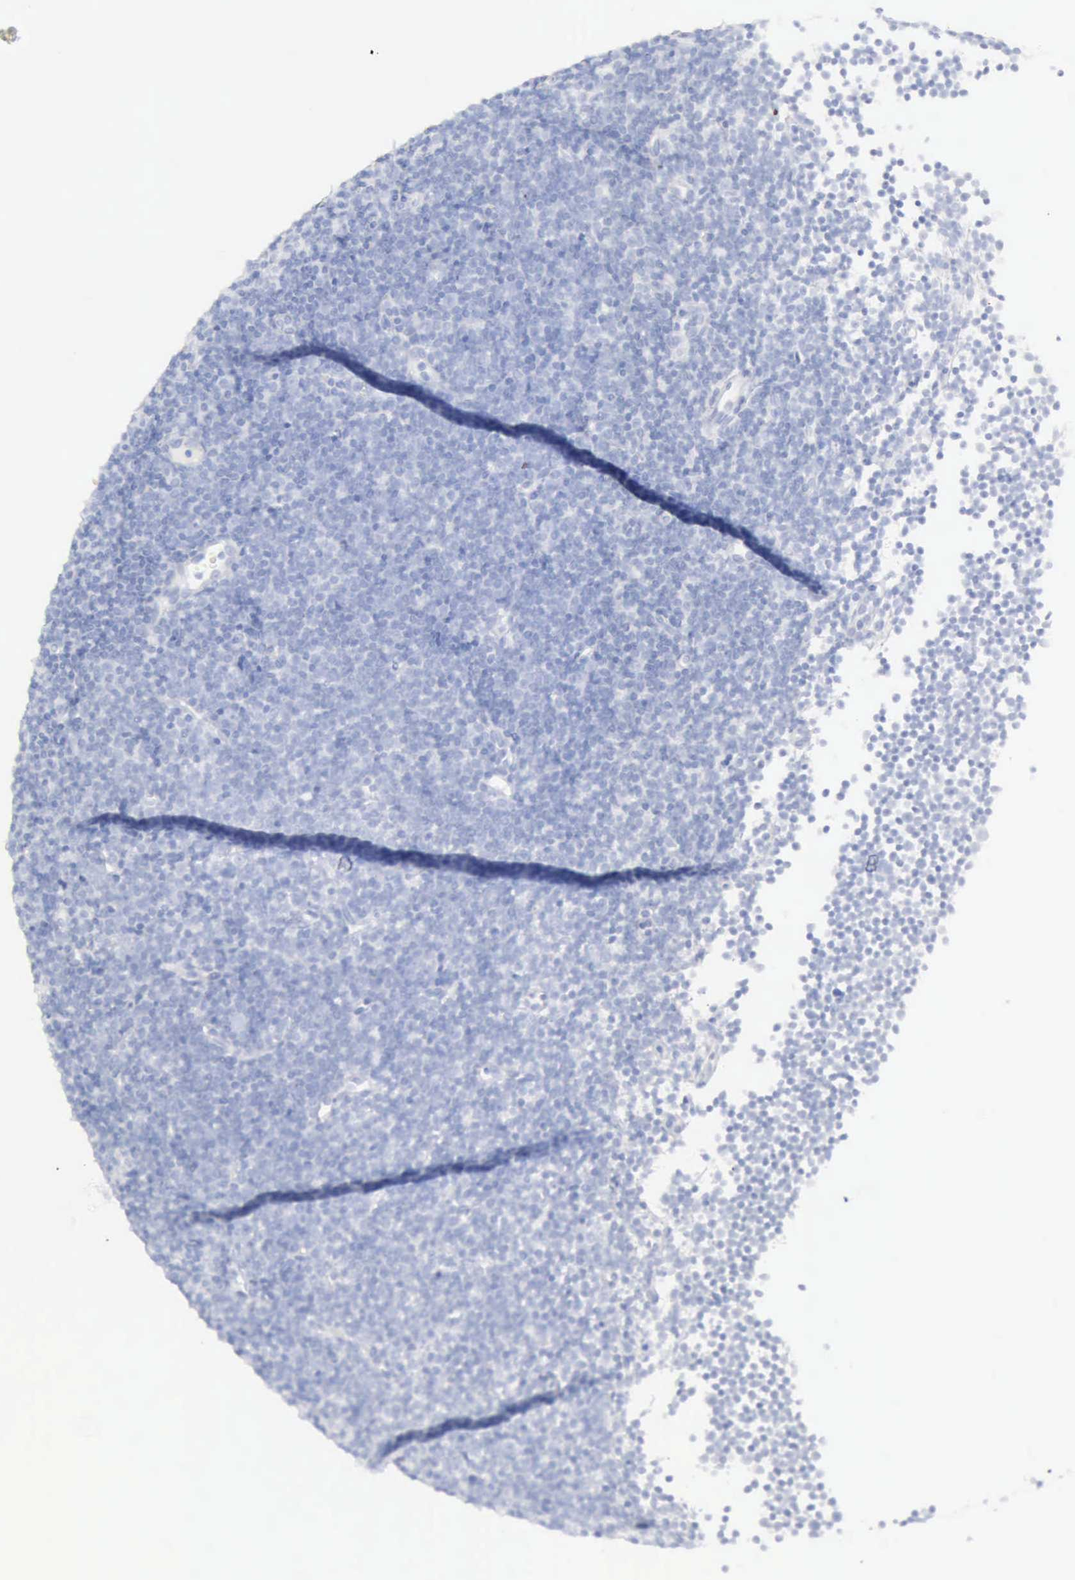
{"staining": {"intensity": "negative", "quantity": "none", "location": "none"}, "tissue": "lymphoma", "cell_type": "Tumor cells", "image_type": "cancer", "snomed": [{"axis": "morphology", "description": "Malignant lymphoma, non-Hodgkin's type, Low grade"}, {"axis": "topography", "description": "Lymph node"}], "caption": "IHC micrograph of neoplastic tissue: human lymphoma stained with DAB demonstrates no significant protein expression in tumor cells.", "gene": "KRT5", "patient": {"sex": "male", "age": 57}}